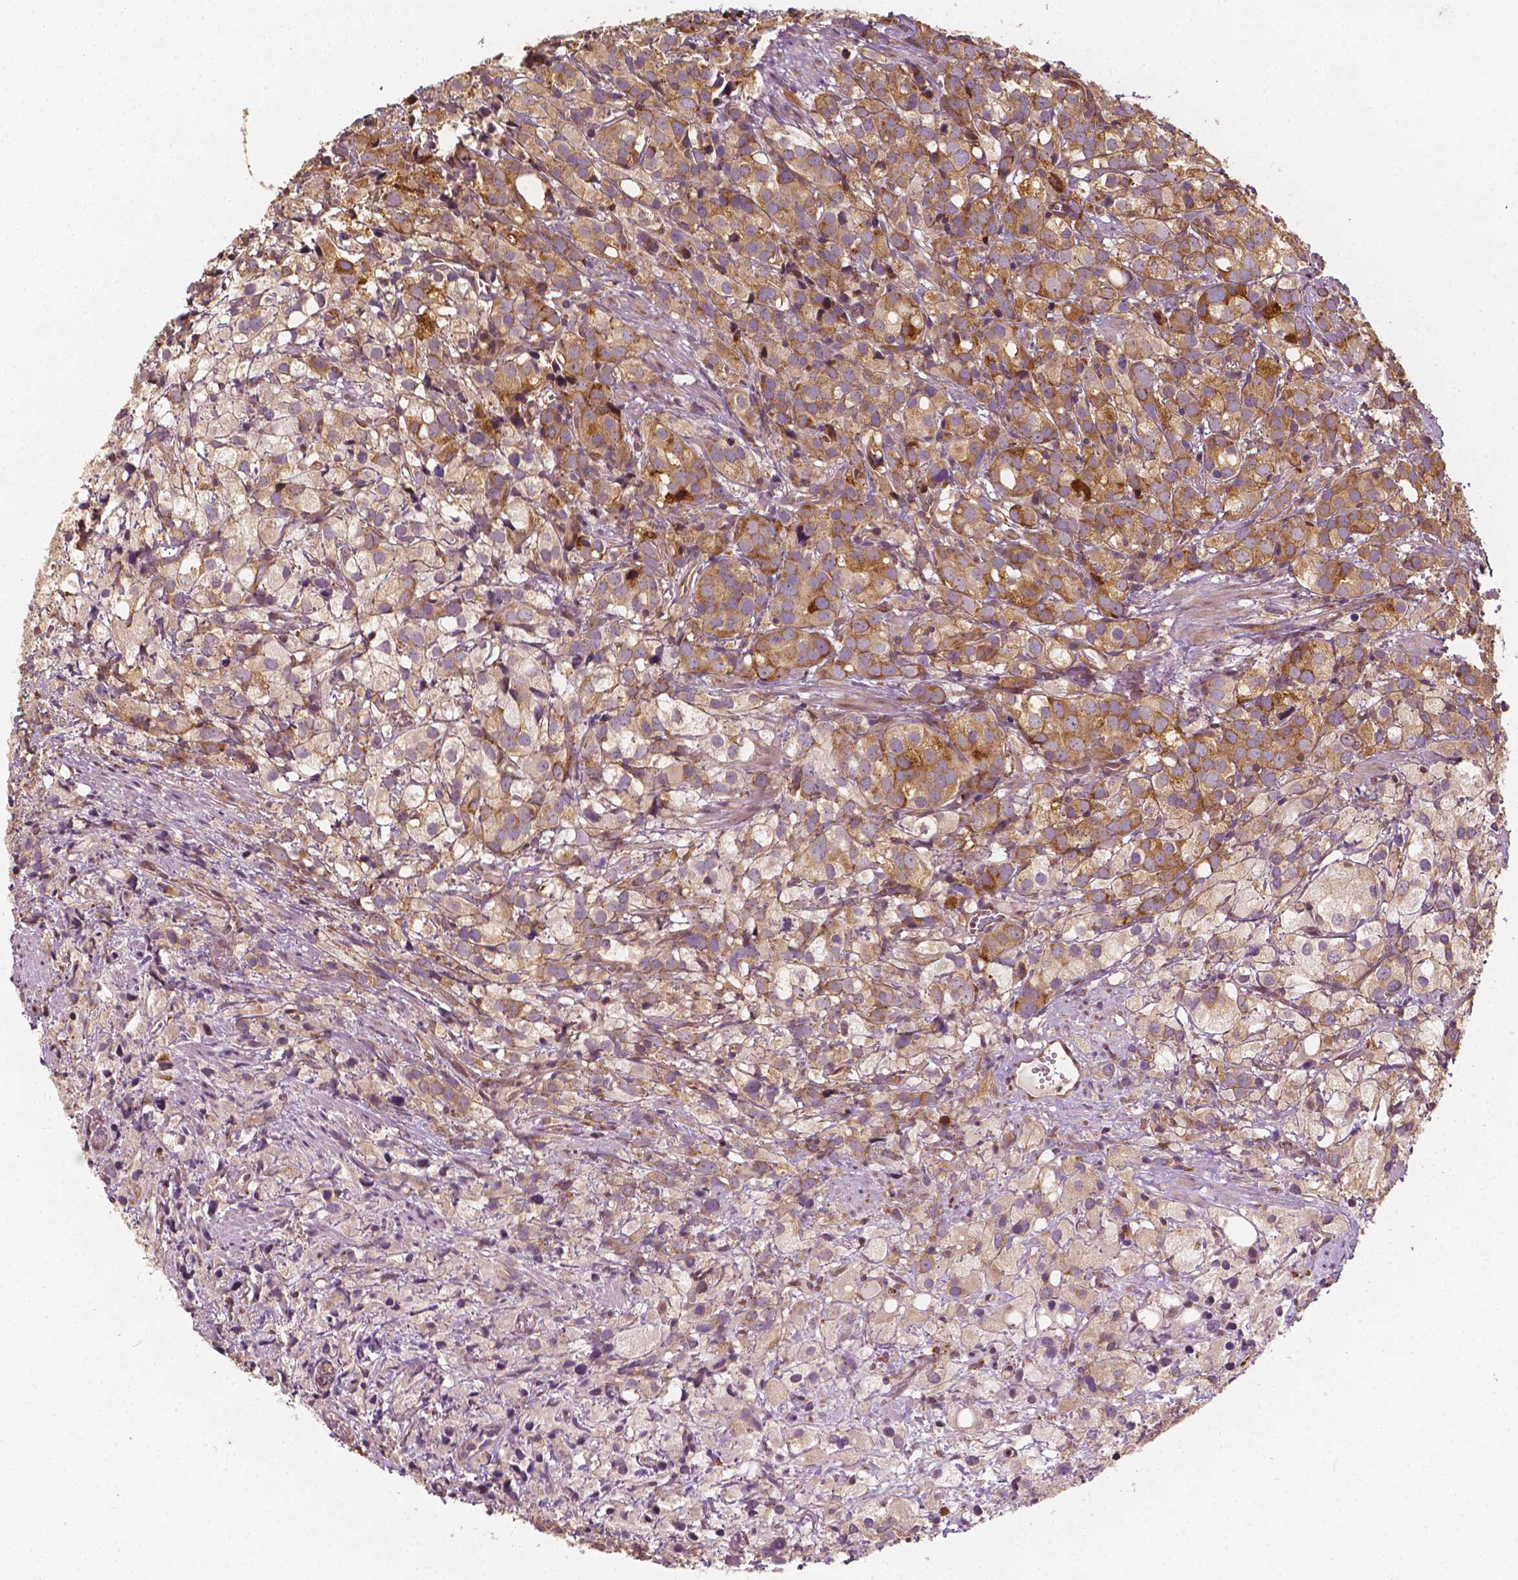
{"staining": {"intensity": "moderate", "quantity": "25%-75%", "location": "cytoplasmic/membranous"}, "tissue": "prostate cancer", "cell_type": "Tumor cells", "image_type": "cancer", "snomed": [{"axis": "morphology", "description": "Adenocarcinoma, High grade"}, {"axis": "topography", "description": "Prostate"}], "caption": "Human prostate high-grade adenocarcinoma stained with a protein marker displays moderate staining in tumor cells.", "gene": "G3BP1", "patient": {"sex": "male", "age": 86}}